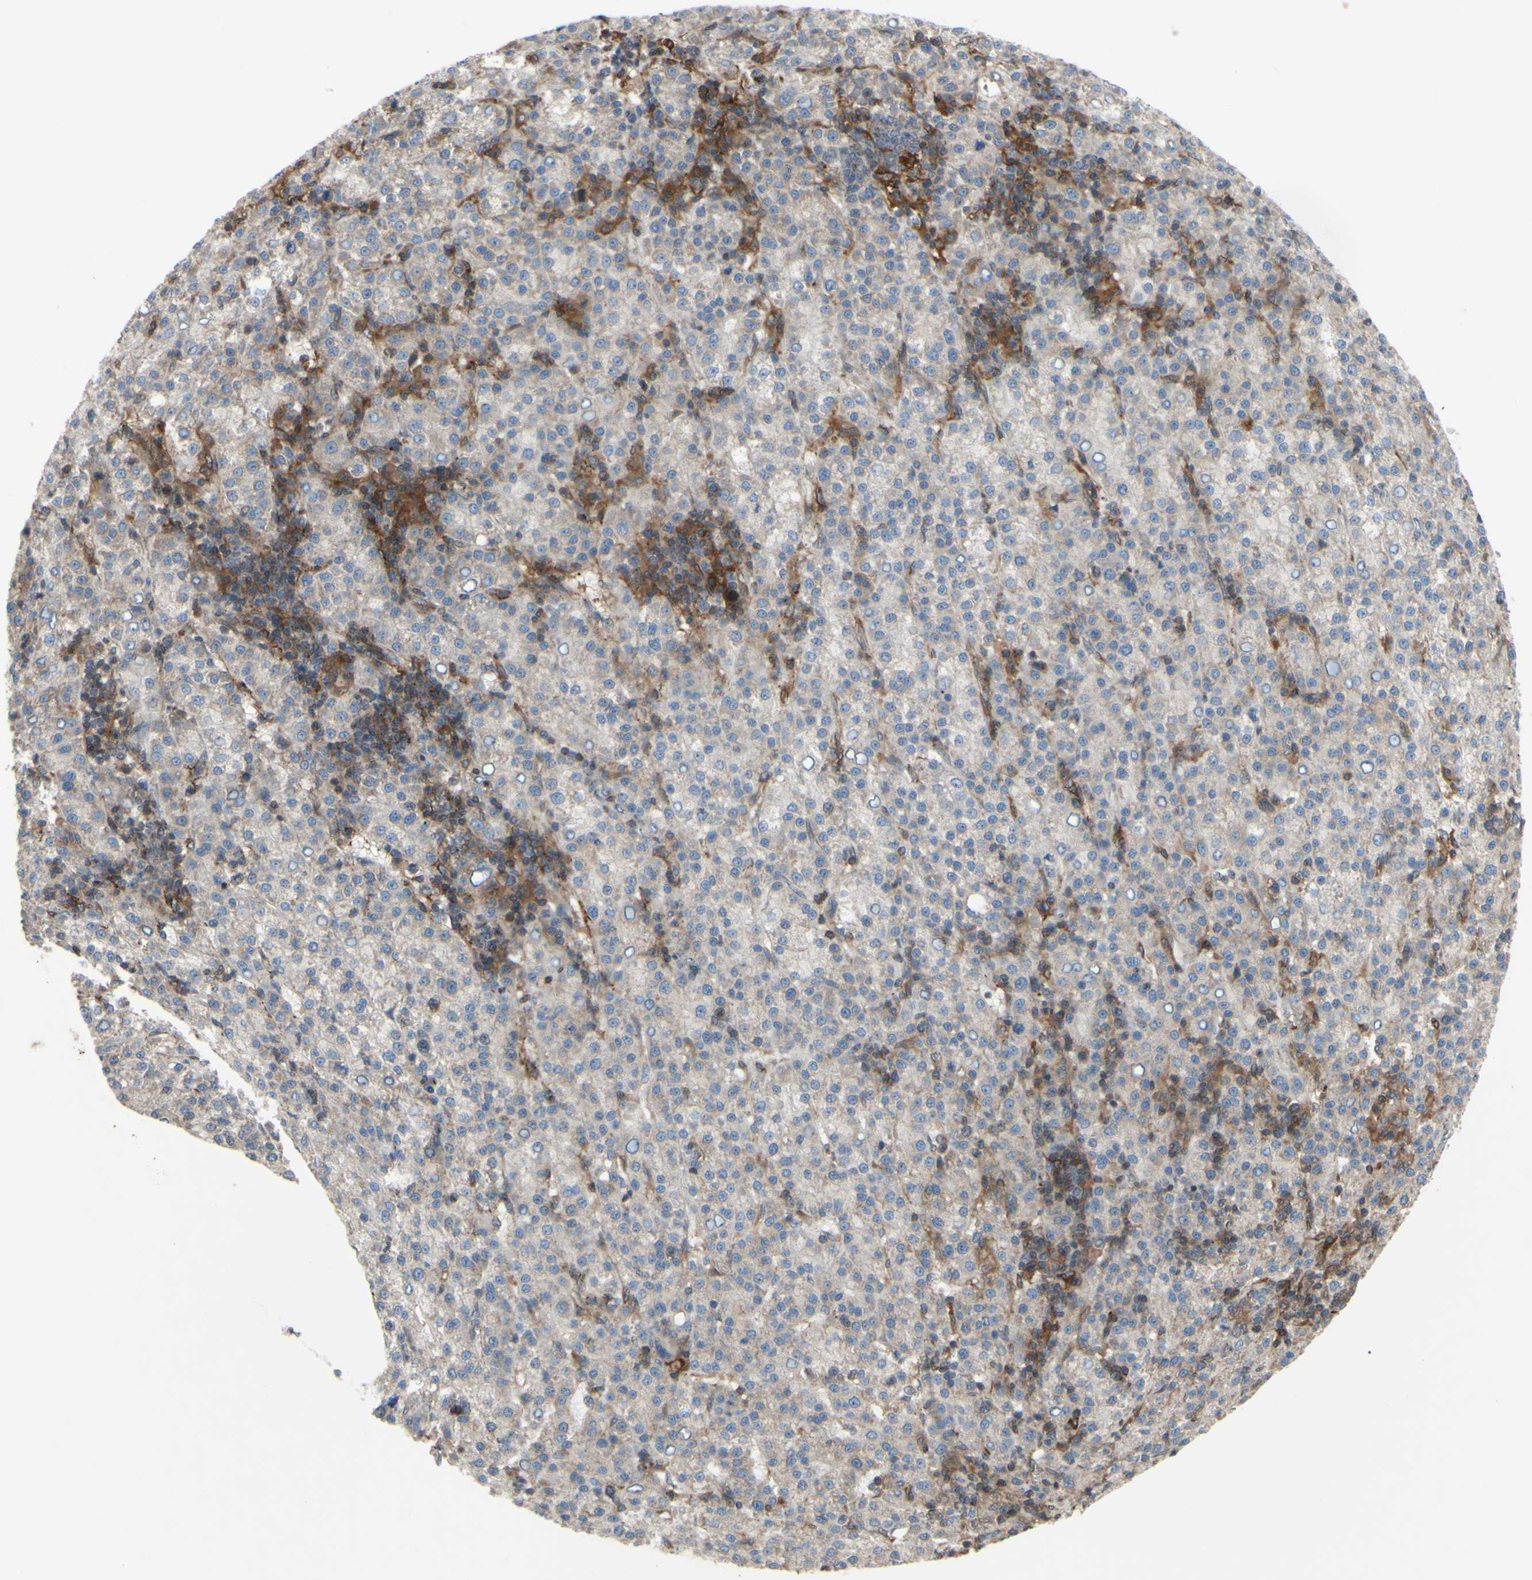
{"staining": {"intensity": "weak", "quantity": "25%-75%", "location": "cytoplasmic/membranous"}, "tissue": "liver cancer", "cell_type": "Tumor cells", "image_type": "cancer", "snomed": [{"axis": "morphology", "description": "Carcinoma, Hepatocellular, NOS"}, {"axis": "topography", "description": "Liver"}], "caption": "Immunohistochemistry staining of hepatocellular carcinoma (liver), which exhibits low levels of weak cytoplasmic/membranous staining in about 25%-75% of tumor cells indicating weak cytoplasmic/membranous protein expression. The staining was performed using DAB (3,3'-diaminobenzidine) (brown) for protein detection and nuclei were counterstained in hematoxylin (blue).", "gene": "PRAF2", "patient": {"sex": "female", "age": 58}}